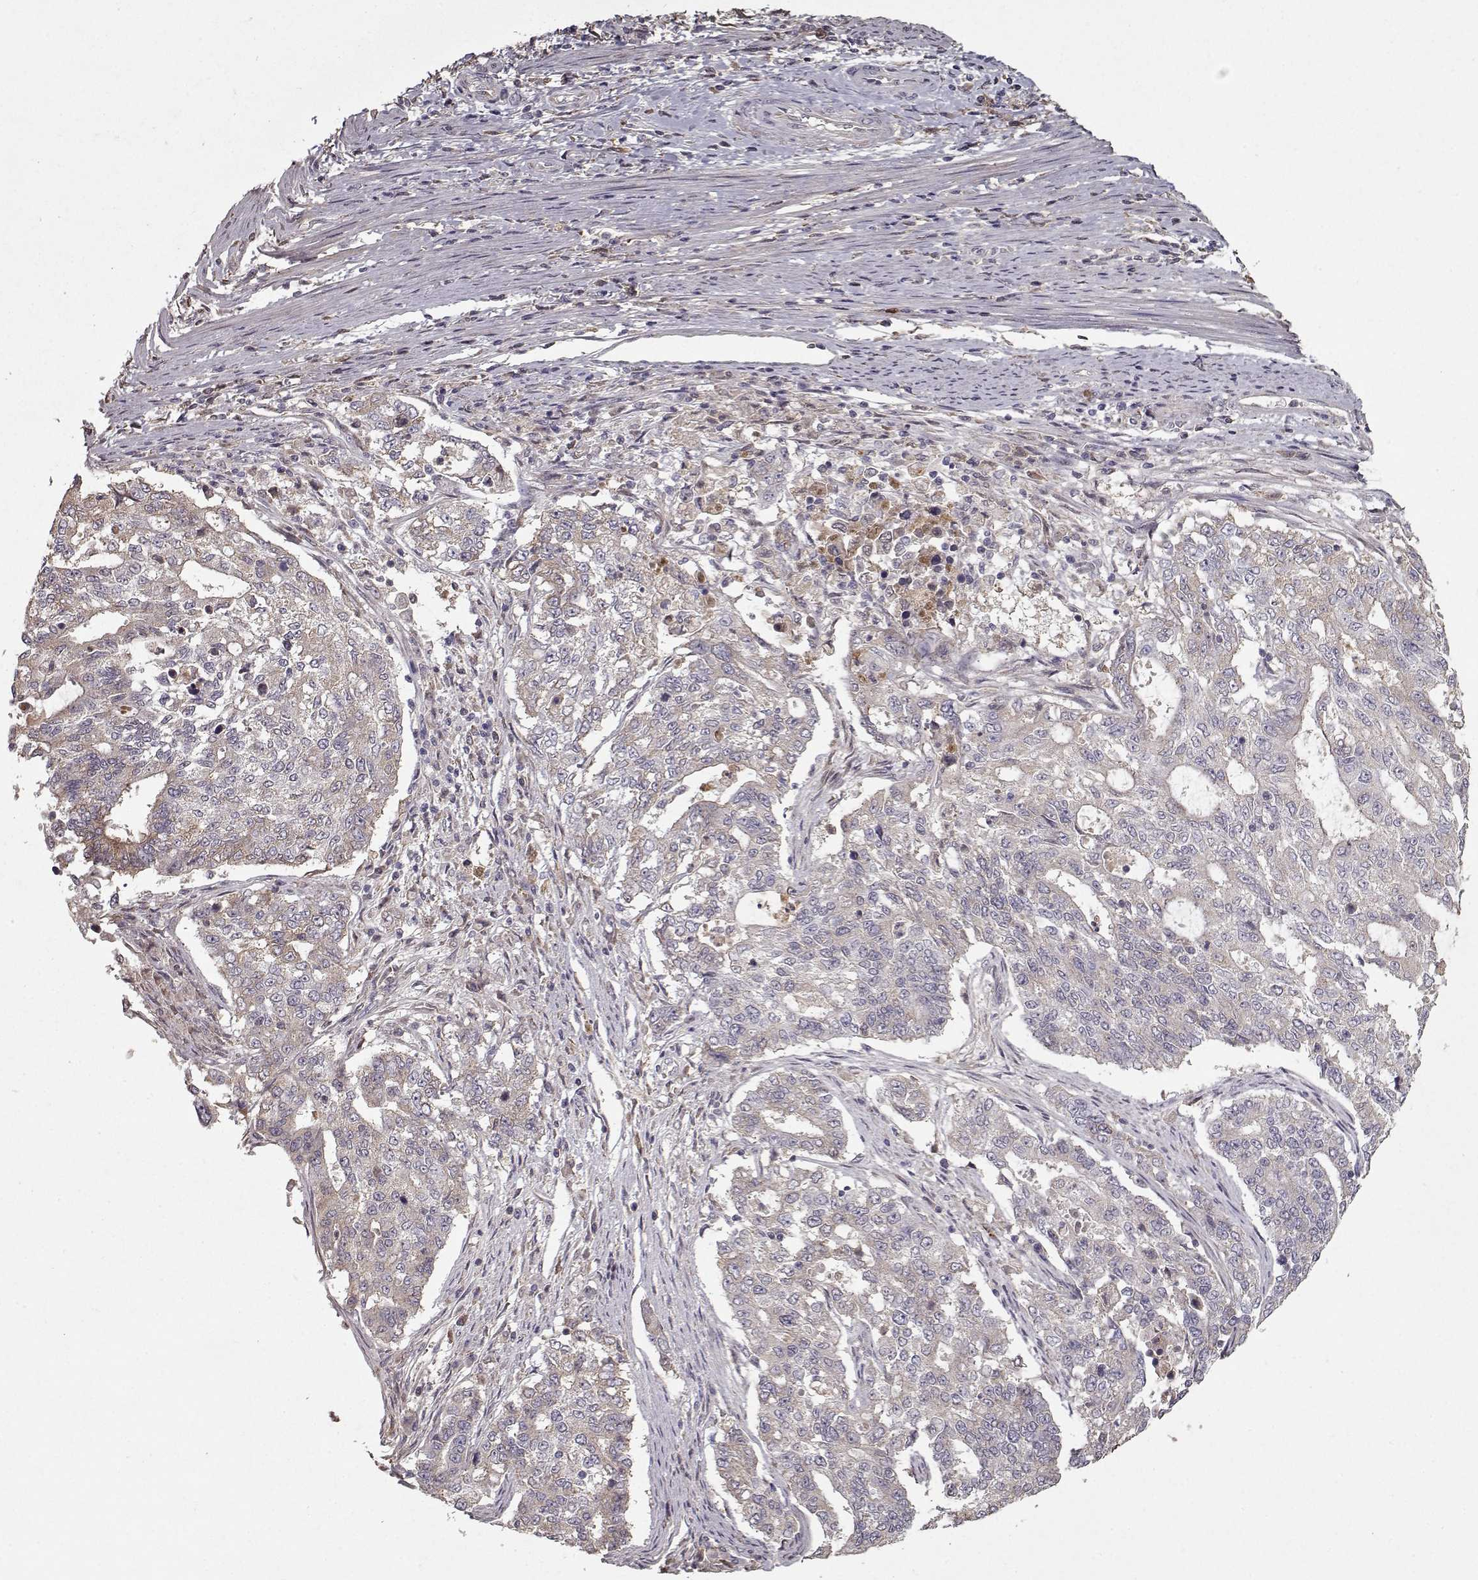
{"staining": {"intensity": "weak", "quantity": "25%-75%", "location": "cytoplasmic/membranous"}, "tissue": "endometrial cancer", "cell_type": "Tumor cells", "image_type": "cancer", "snomed": [{"axis": "morphology", "description": "Adenocarcinoma, NOS"}, {"axis": "topography", "description": "Uterus"}], "caption": "Weak cytoplasmic/membranous staining for a protein is appreciated in approximately 25%-75% of tumor cells of endometrial cancer (adenocarcinoma) using IHC.", "gene": "LAMA2", "patient": {"sex": "female", "age": 59}}